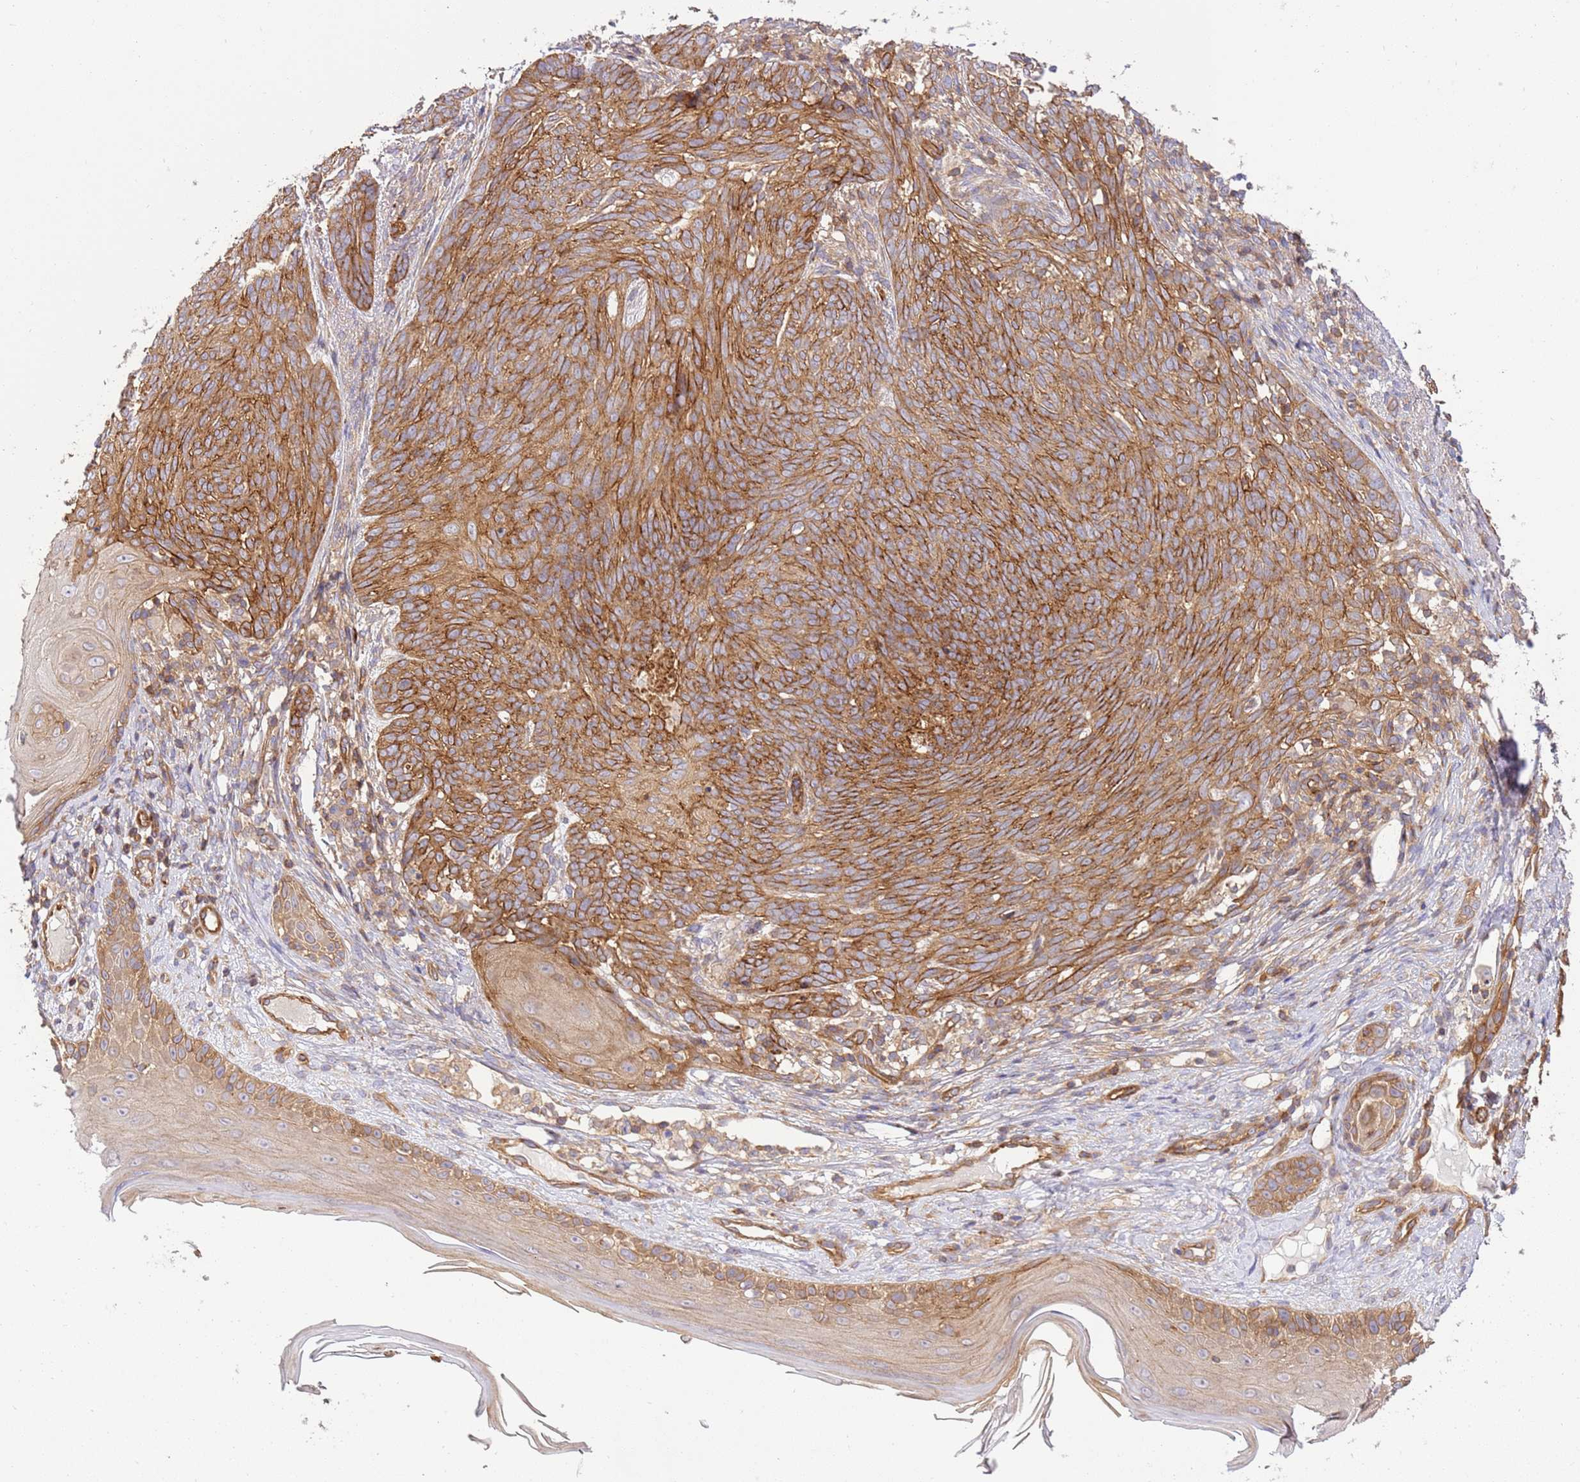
{"staining": {"intensity": "strong", "quantity": ">75%", "location": "cytoplasmic/membranous"}, "tissue": "skin cancer", "cell_type": "Tumor cells", "image_type": "cancer", "snomed": [{"axis": "morphology", "description": "Basal cell carcinoma"}, {"axis": "topography", "description": "Skin"}], "caption": "There is high levels of strong cytoplasmic/membranous expression in tumor cells of basal cell carcinoma (skin), as demonstrated by immunohistochemical staining (brown color).", "gene": "EFCAB8", "patient": {"sex": "female", "age": 86}}